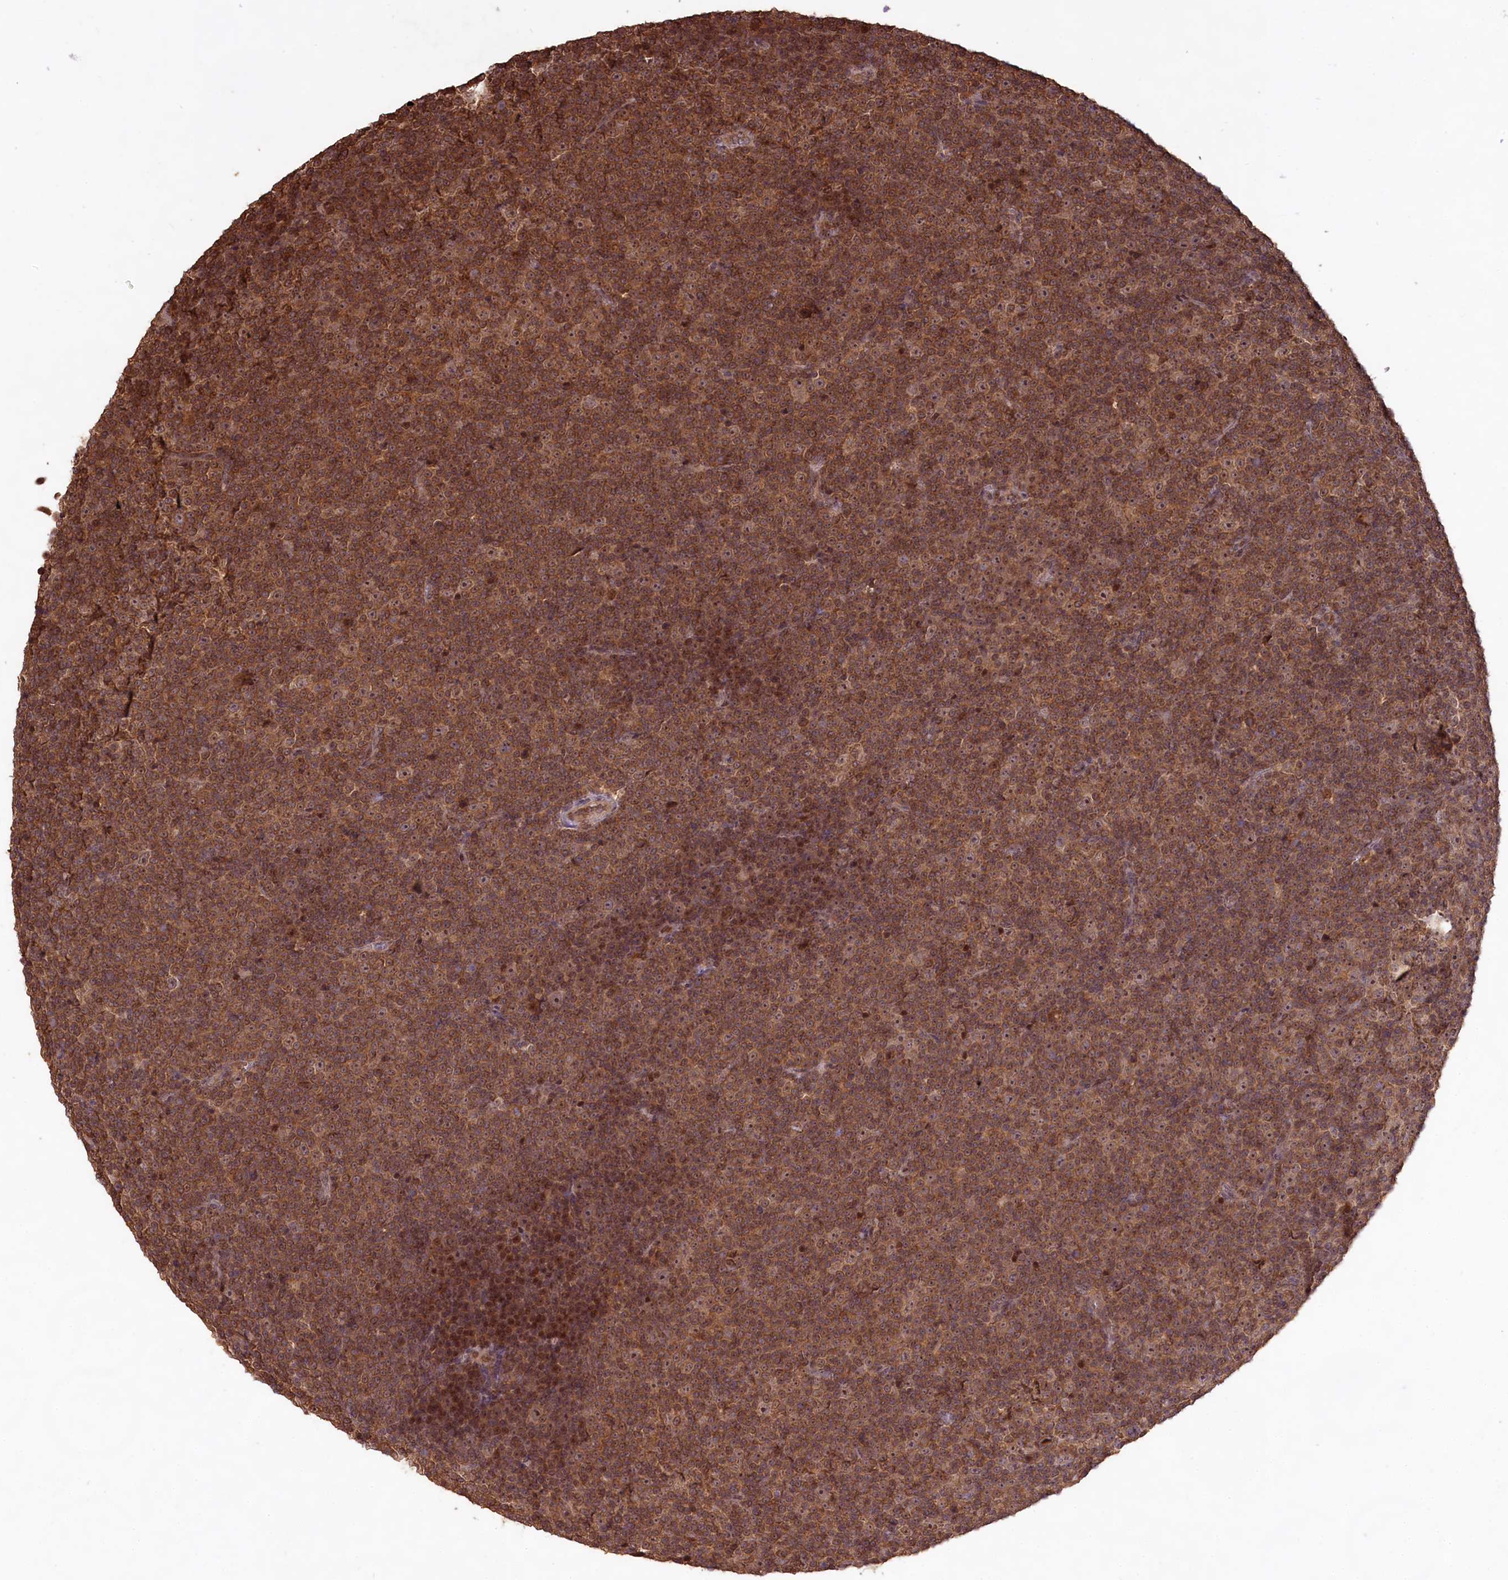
{"staining": {"intensity": "moderate", "quantity": ">75%", "location": "cytoplasmic/membranous,nuclear"}, "tissue": "lymphoma", "cell_type": "Tumor cells", "image_type": "cancer", "snomed": [{"axis": "morphology", "description": "Malignant lymphoma, non-Hodgkin's type, Low grade"}, {"axis": "topography", "description": "Lymph node"}], "caption": "An IHC image of tumor tissue is shown. Protein staining in brown labels moderate cytoplasmic/membranous and nuclear positivity in malignant lymphoma, non-Hodgkin's type (low-grade) within tumor cells. (DAB = brown stain, brightfield microscopy at high magnification).", "gene": "RRP8", "patient": {"sex": "female", "age": 67}}